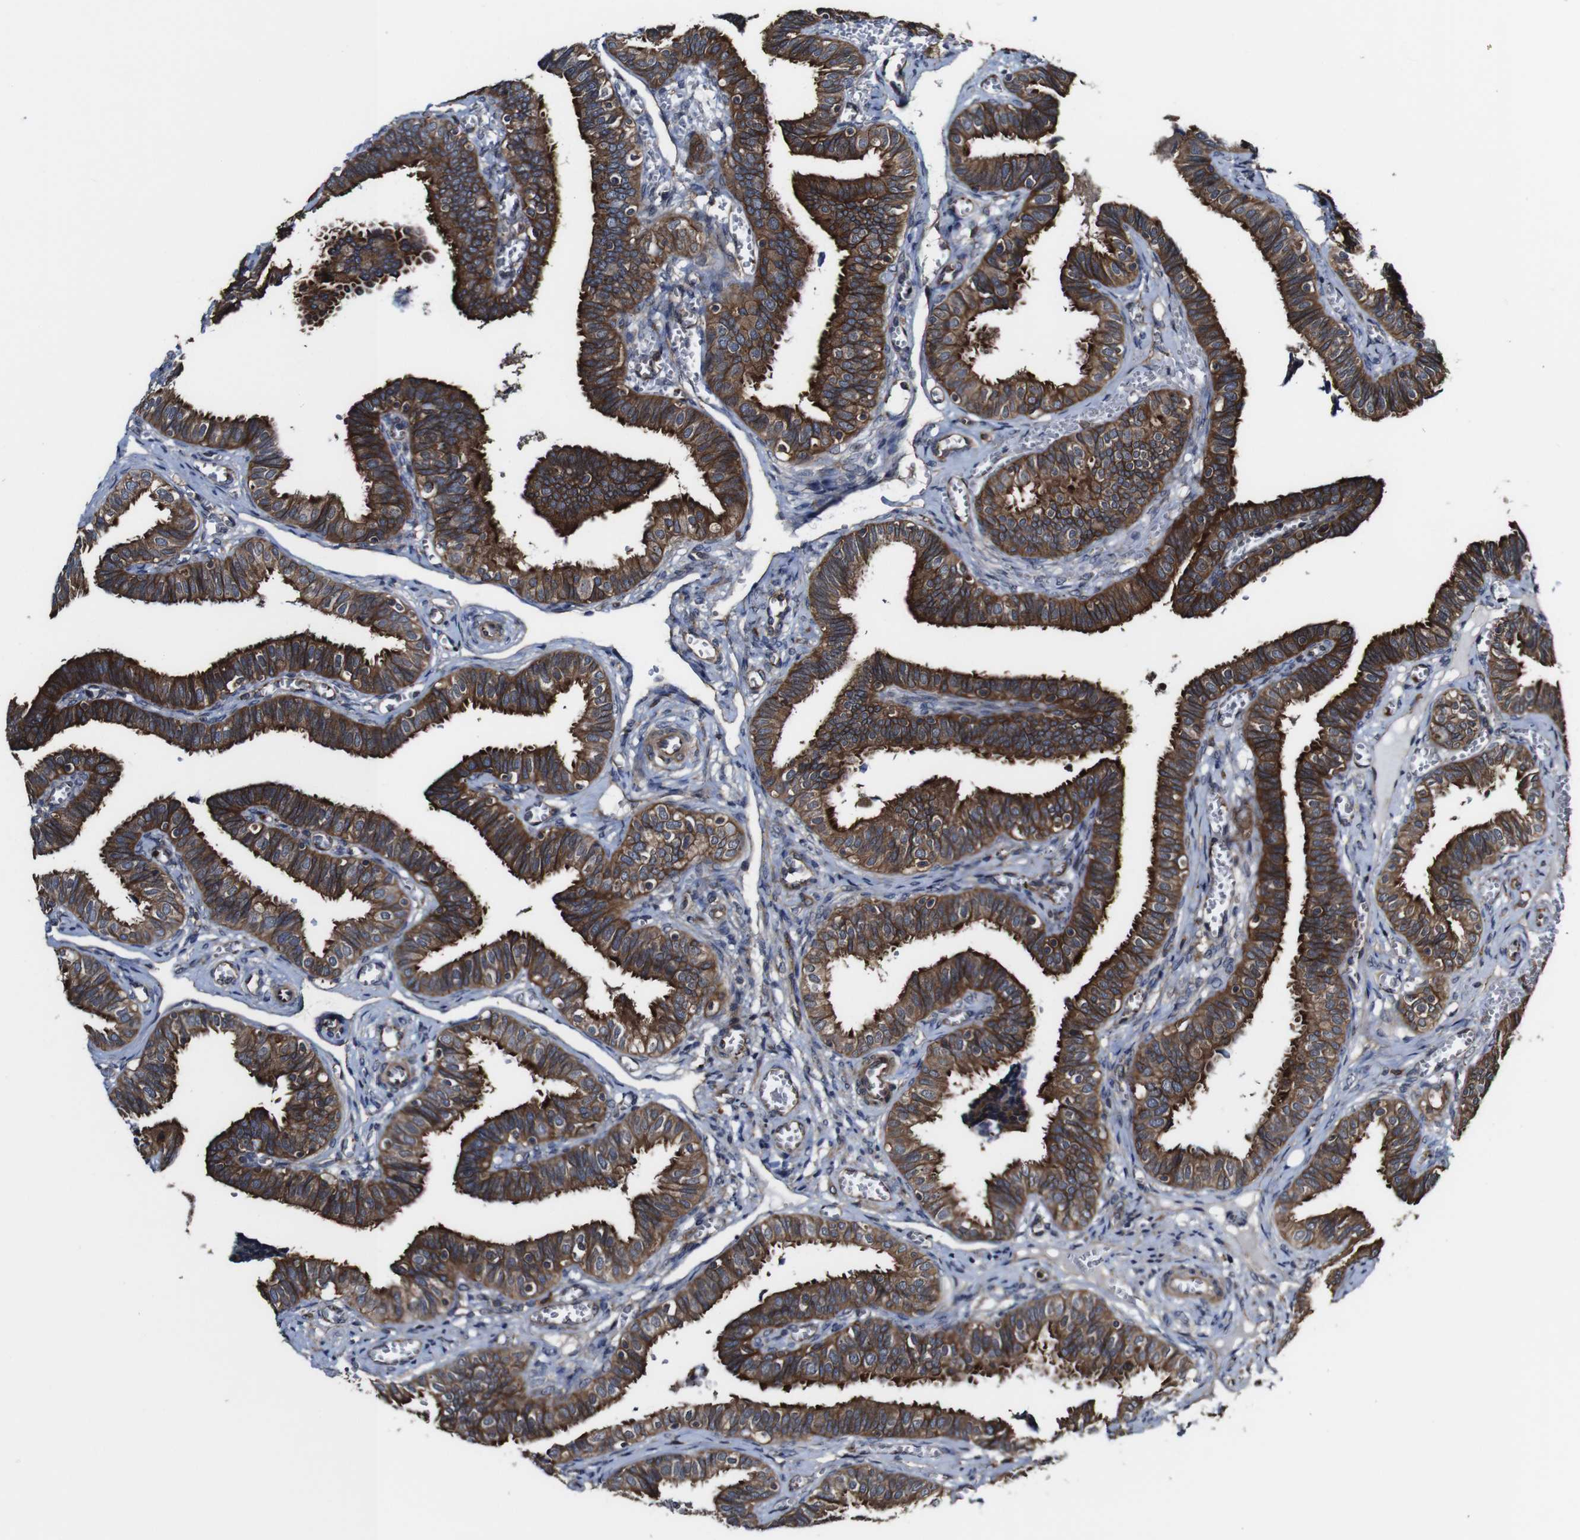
{"staining": {"intensity": "strong", "quantity": ">75%", "location": "cytoplasmic/membranous"}, "tissue": "fallopian tube", "cell_type": "Glandular cells", "image_type": "normal", "snomed": [{"axis": "morphology", "description": "Normal tissue, NOS"}, {"axis": "topography", "description": "Fallopian tube"}], "caption": "Strong cytoplasmic/membranous positivity for a protein is identified in about >75% of glandular cells of unremarkable fallopian tube using immunohistochemistry.", "gene": "TNIK", "patient": {"sex": "female", "age": 46}}